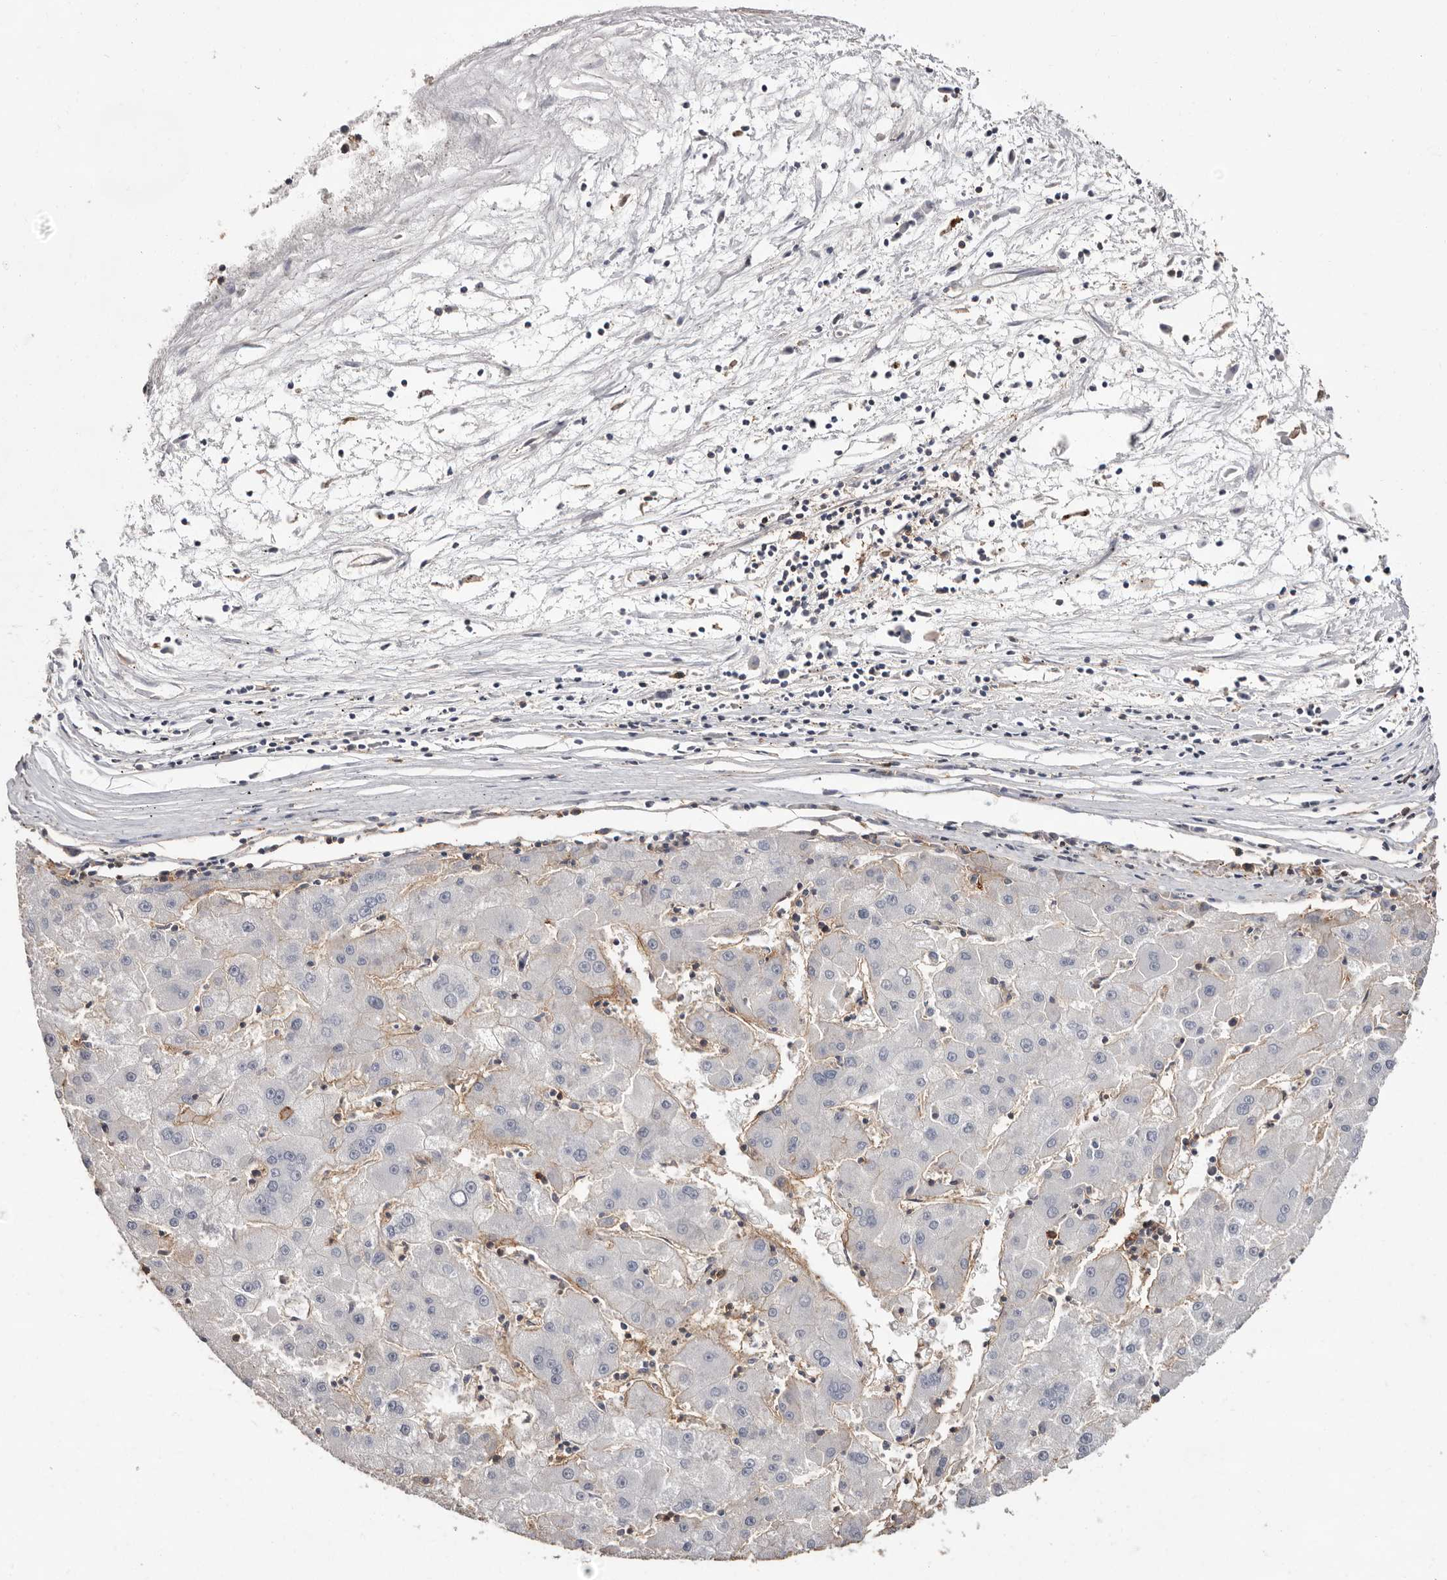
{"staining": {"intensity": "negative", "quantity": "none", "location": "none"}, "tissue": "liver cancer", "cell_type": "Tumor cells", "image_type": "cancer", "snomed": [{"axis": "morphology", "description": "Carcinoma, Hepatocellular, NOS"}, {"axis": "topography", "description": "Liver"}], "caption": "Immunohistochemistry histopathology image of human liver cancer (hepatocellular carcinoma) stained for a protein (brown), which exhibits no staining in tumor cells.", "gene": "MMACHC", "patient": {"sex": "male", "age": 72}}